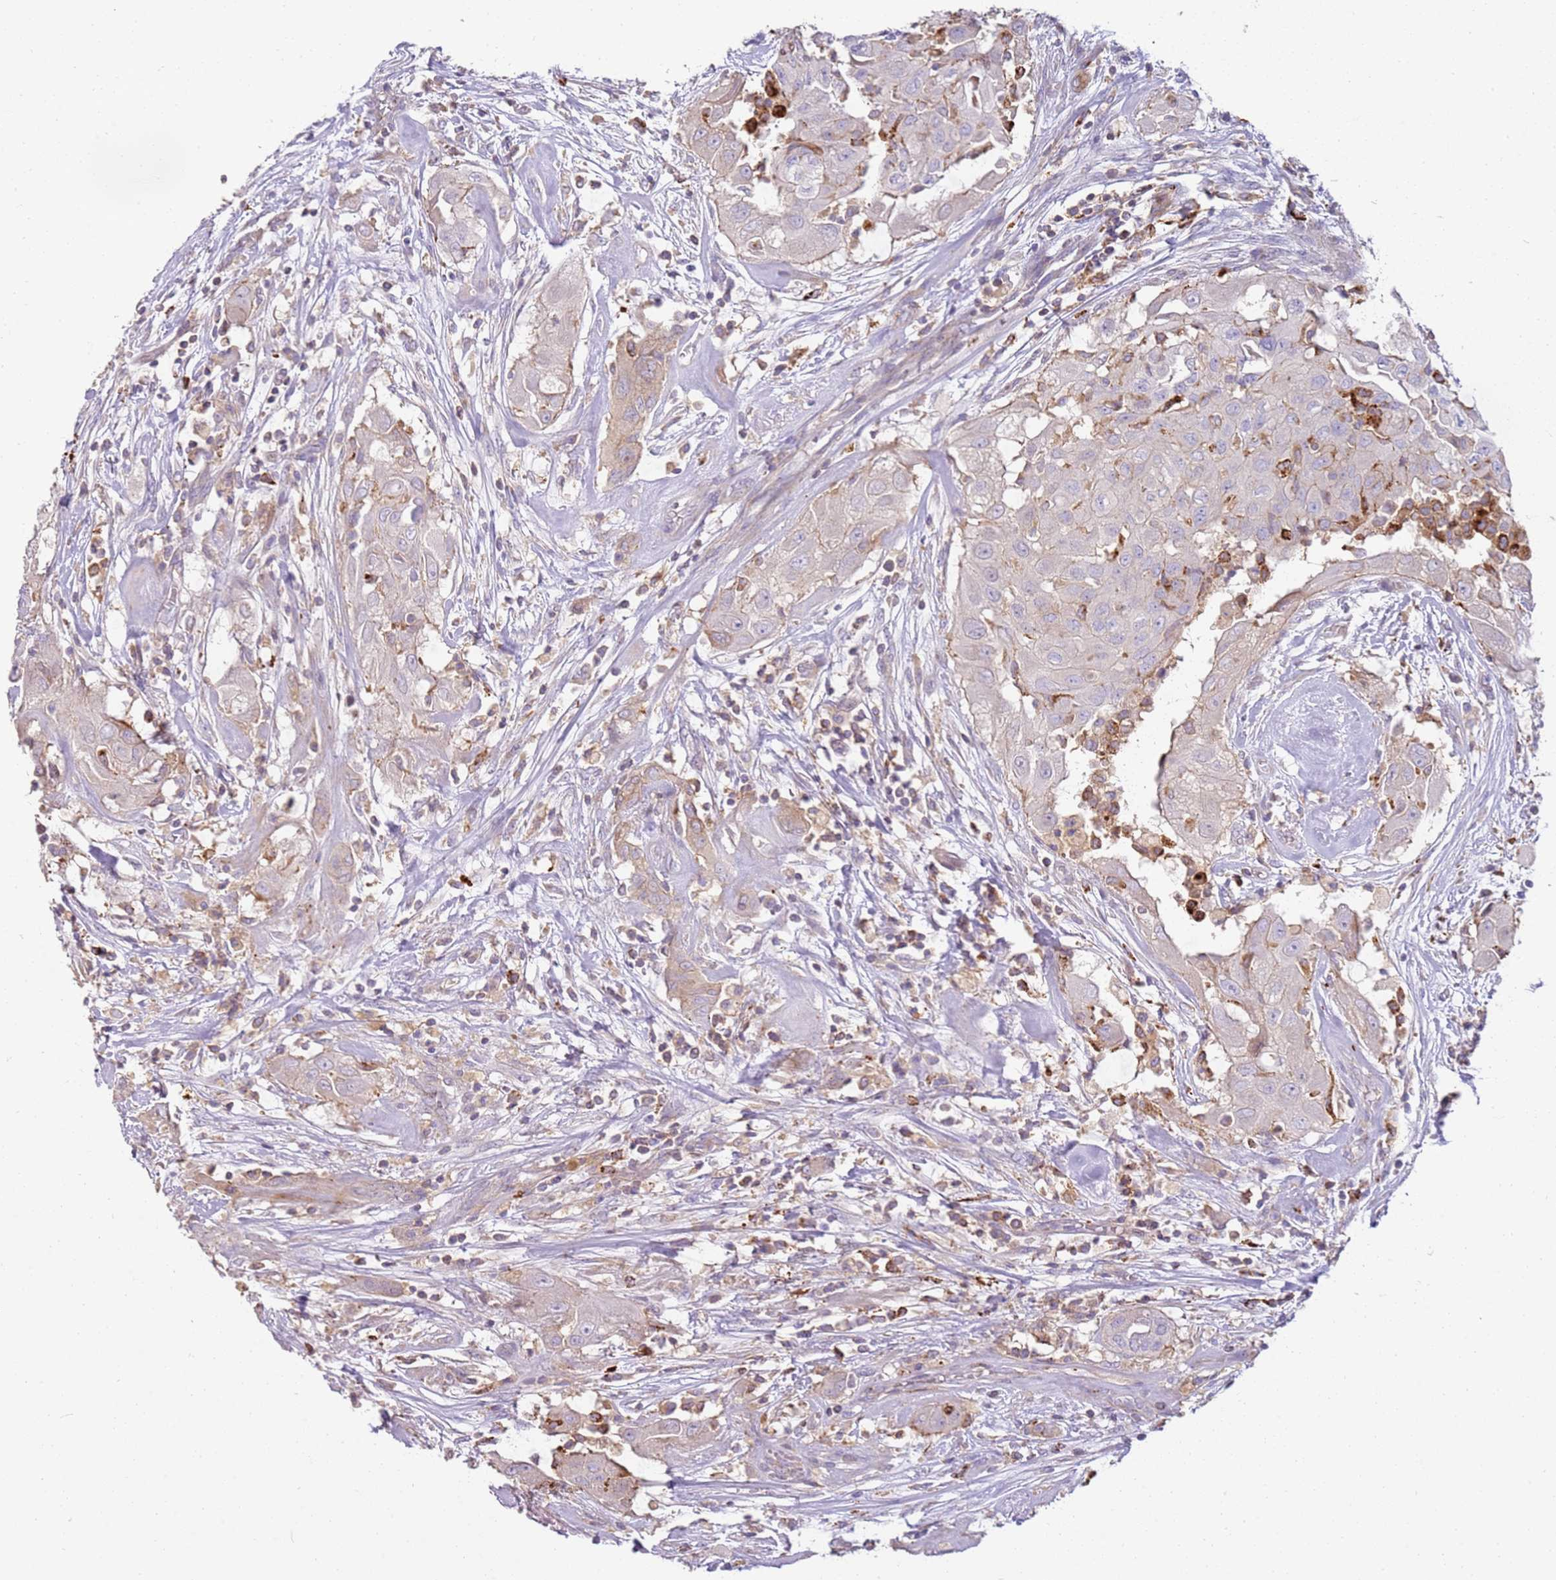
{"staining": {"intensity": "weak", "quantity": "<25%", "location": "cytoplasmic/membranous"}, "tissue": "thyroid cancer", "cell_type": "Tumor cells", "image_type": "cancer", "snomed": [{"axis": "morphology", "description": "Papillary adenocarcinoma, NOS"}, {"axis": "topography", "description": "Thyroid gland"}], "caption": "Micrograph shows no significant protein expression in tumor cells of thyroid cancer (papillary adenocarcinoma).", "gene": "FPR1", "patient": {"sex": "female", "age": 59}}